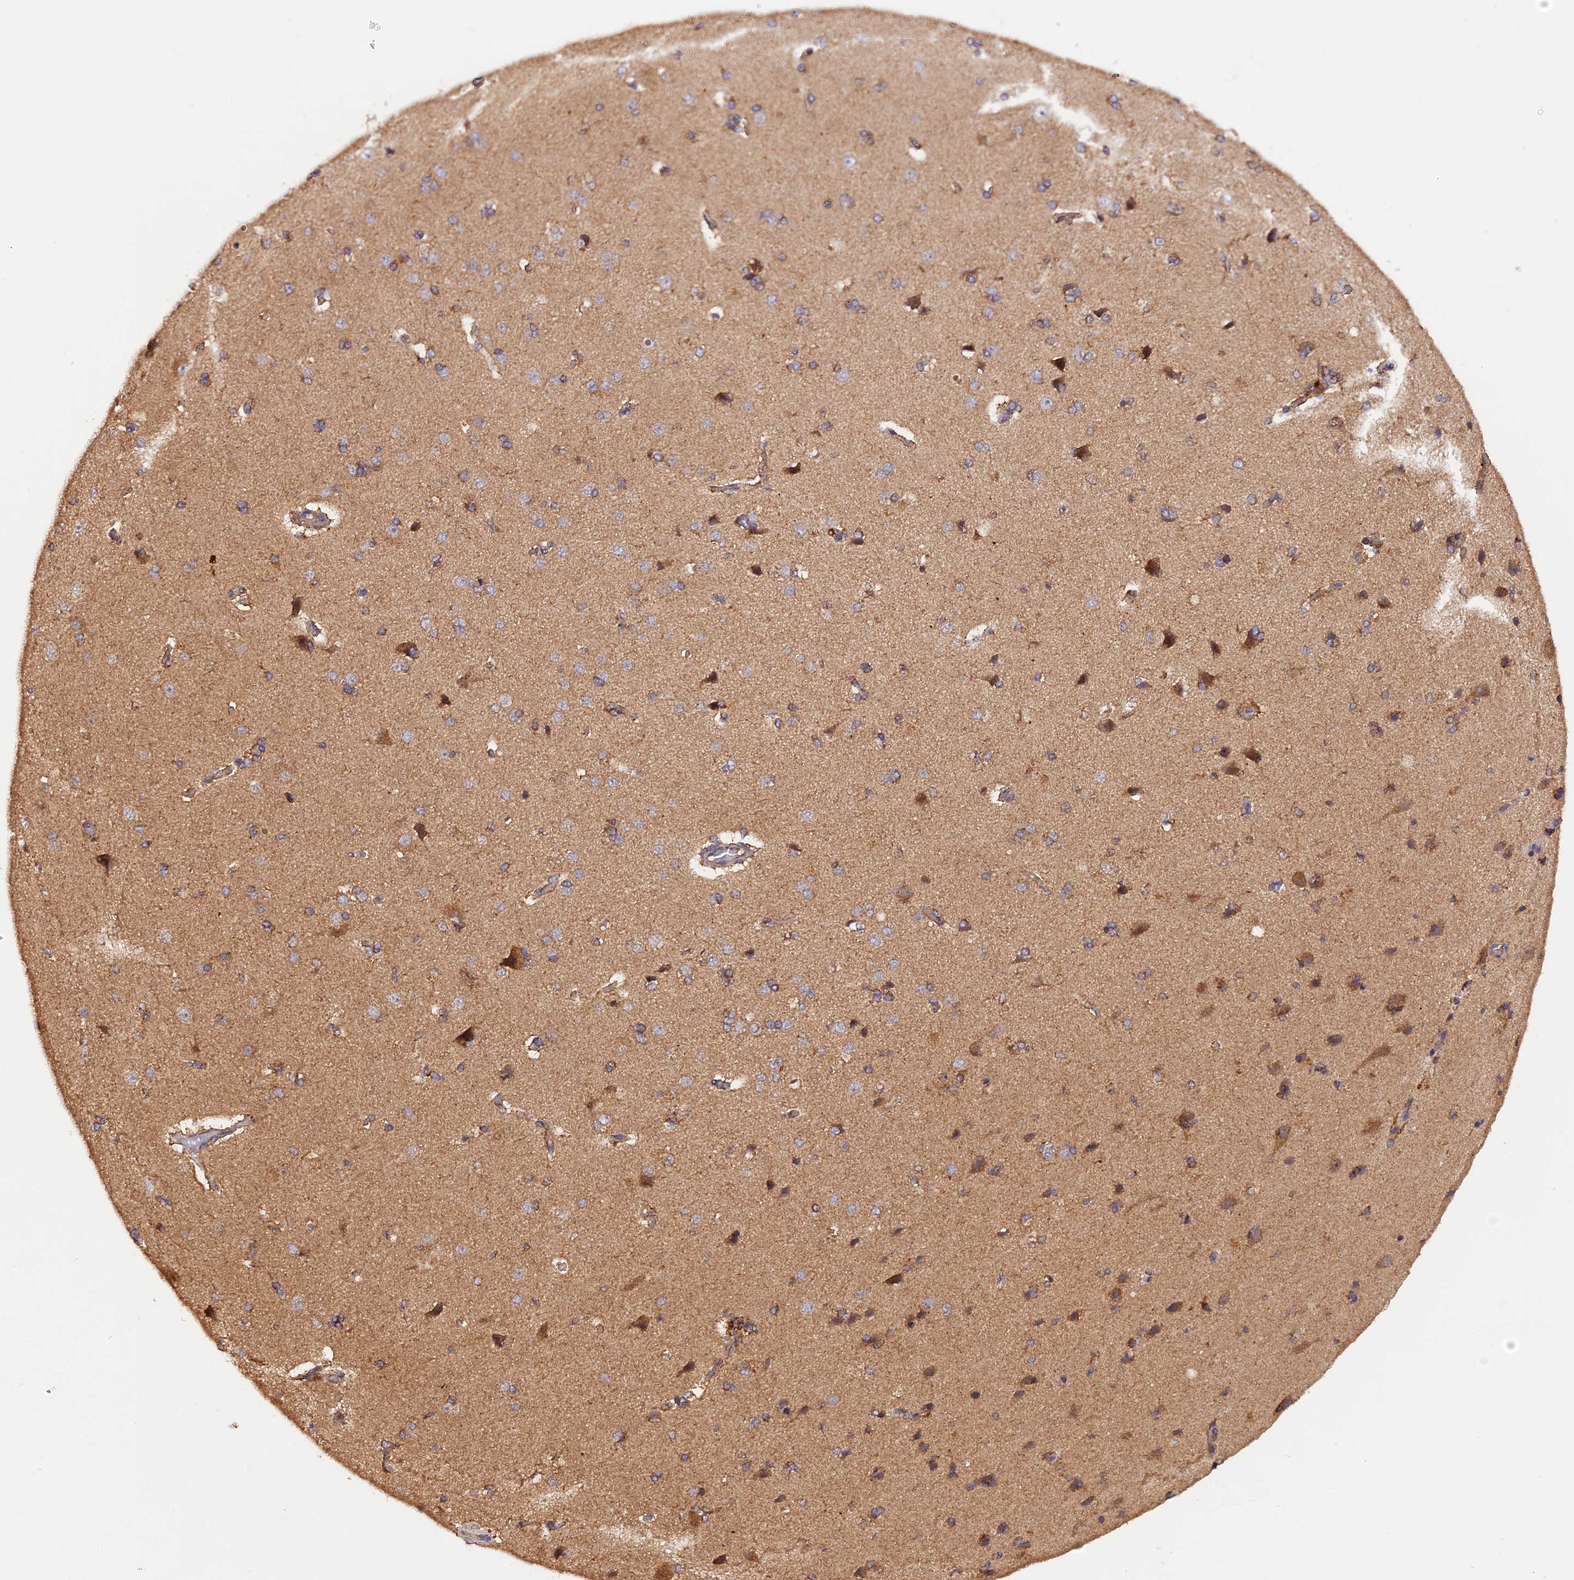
{"staining": {"intensity": "weak", "quantity": "25%-75%", "location": "cytoplasmic/membranous"}, "tissue": "cerebral cortex", "cell_type": "Endothelial cells", "image_type": "normal", "snomed": [{"axis": "morphology", "description": "Normal tissue, NOS"}, {"axis": "topography", "description": "Cerebral cortex"}], "caption": "Cerebral cortex stained for a protein demonstrates weak cytoplasmic/membranous positivity in endothelial cells. (Brightfield microscopy of DAB IHC at high magnification).", "gene": "PEX3", "patient": {"sex": "male", "age": 62}}